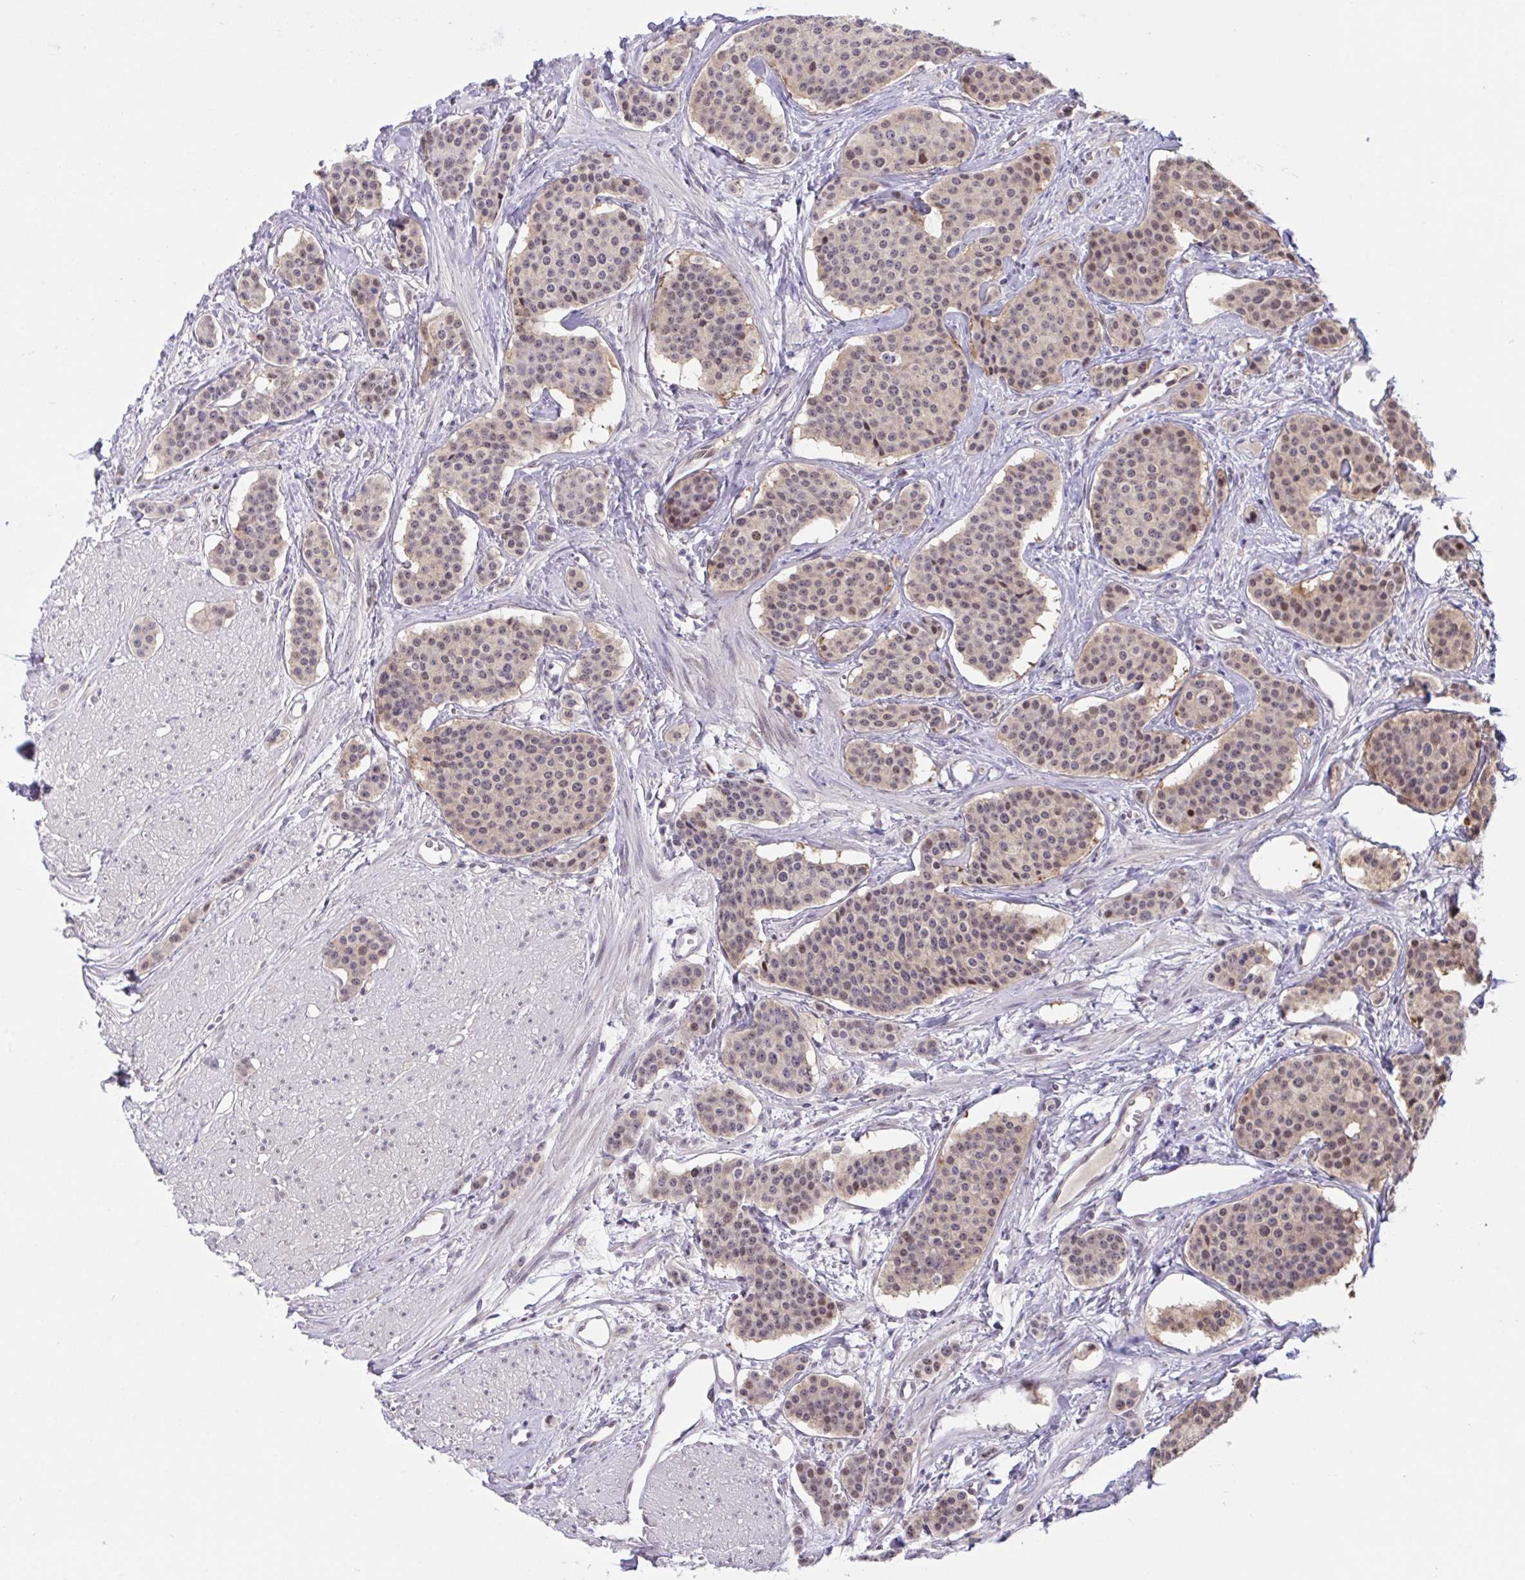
{"staining": {"intensity": "weak", "quantity": "<25%", "location": "nuclear"}, "tissue": "carcinoid", "cell_type": "Tumor cells", "image_type": "cancer", "snomed": [{"axis": "morphology", "description": "Carcinoid, malignant, NOS"}, {"axis": "topography", "description": "Small intestine"}], "caption": "Carcinoid was stained to show a protein in brown. There is no significant staining in tumor cells.", "gene": "ZNF444", "patient": {"sex": "female", "age": 64}}